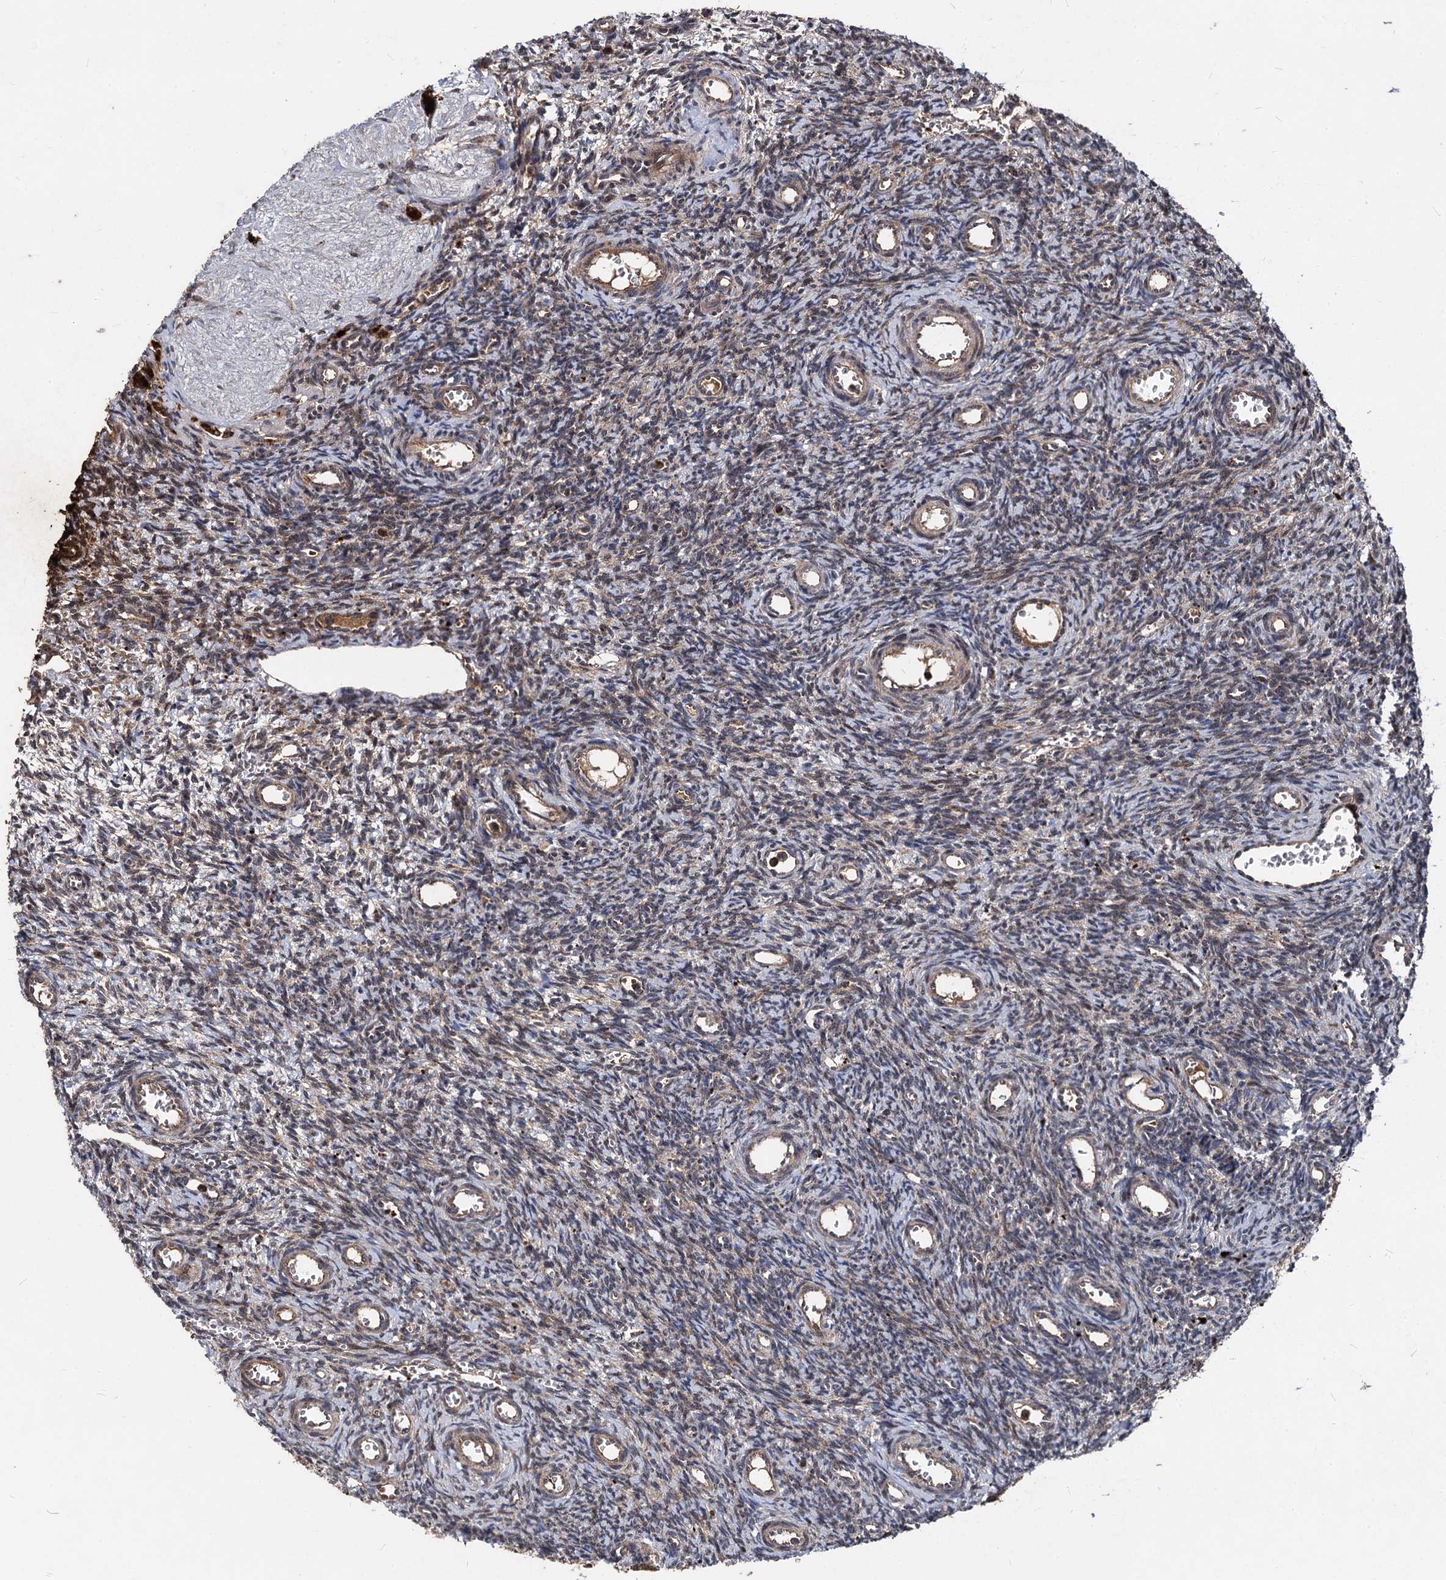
{"staining": {"intensity": "weak", "quantity": "<25%", "location": "nuclear"}, "tissue": "ovary", "cell_type": "Ovarian stroma cells", "image_type": "normal", "snomed": [{"axis": "morphology", "description": "Normal tissue, NOS"}, {"axis": "topography", "description": "Ovary"}], "caption": "The image displays no significant expression in ovarian stroma cells of ovary.", "gene": "BCL2L2", "patient": {"sex": "female", "age": 39}}